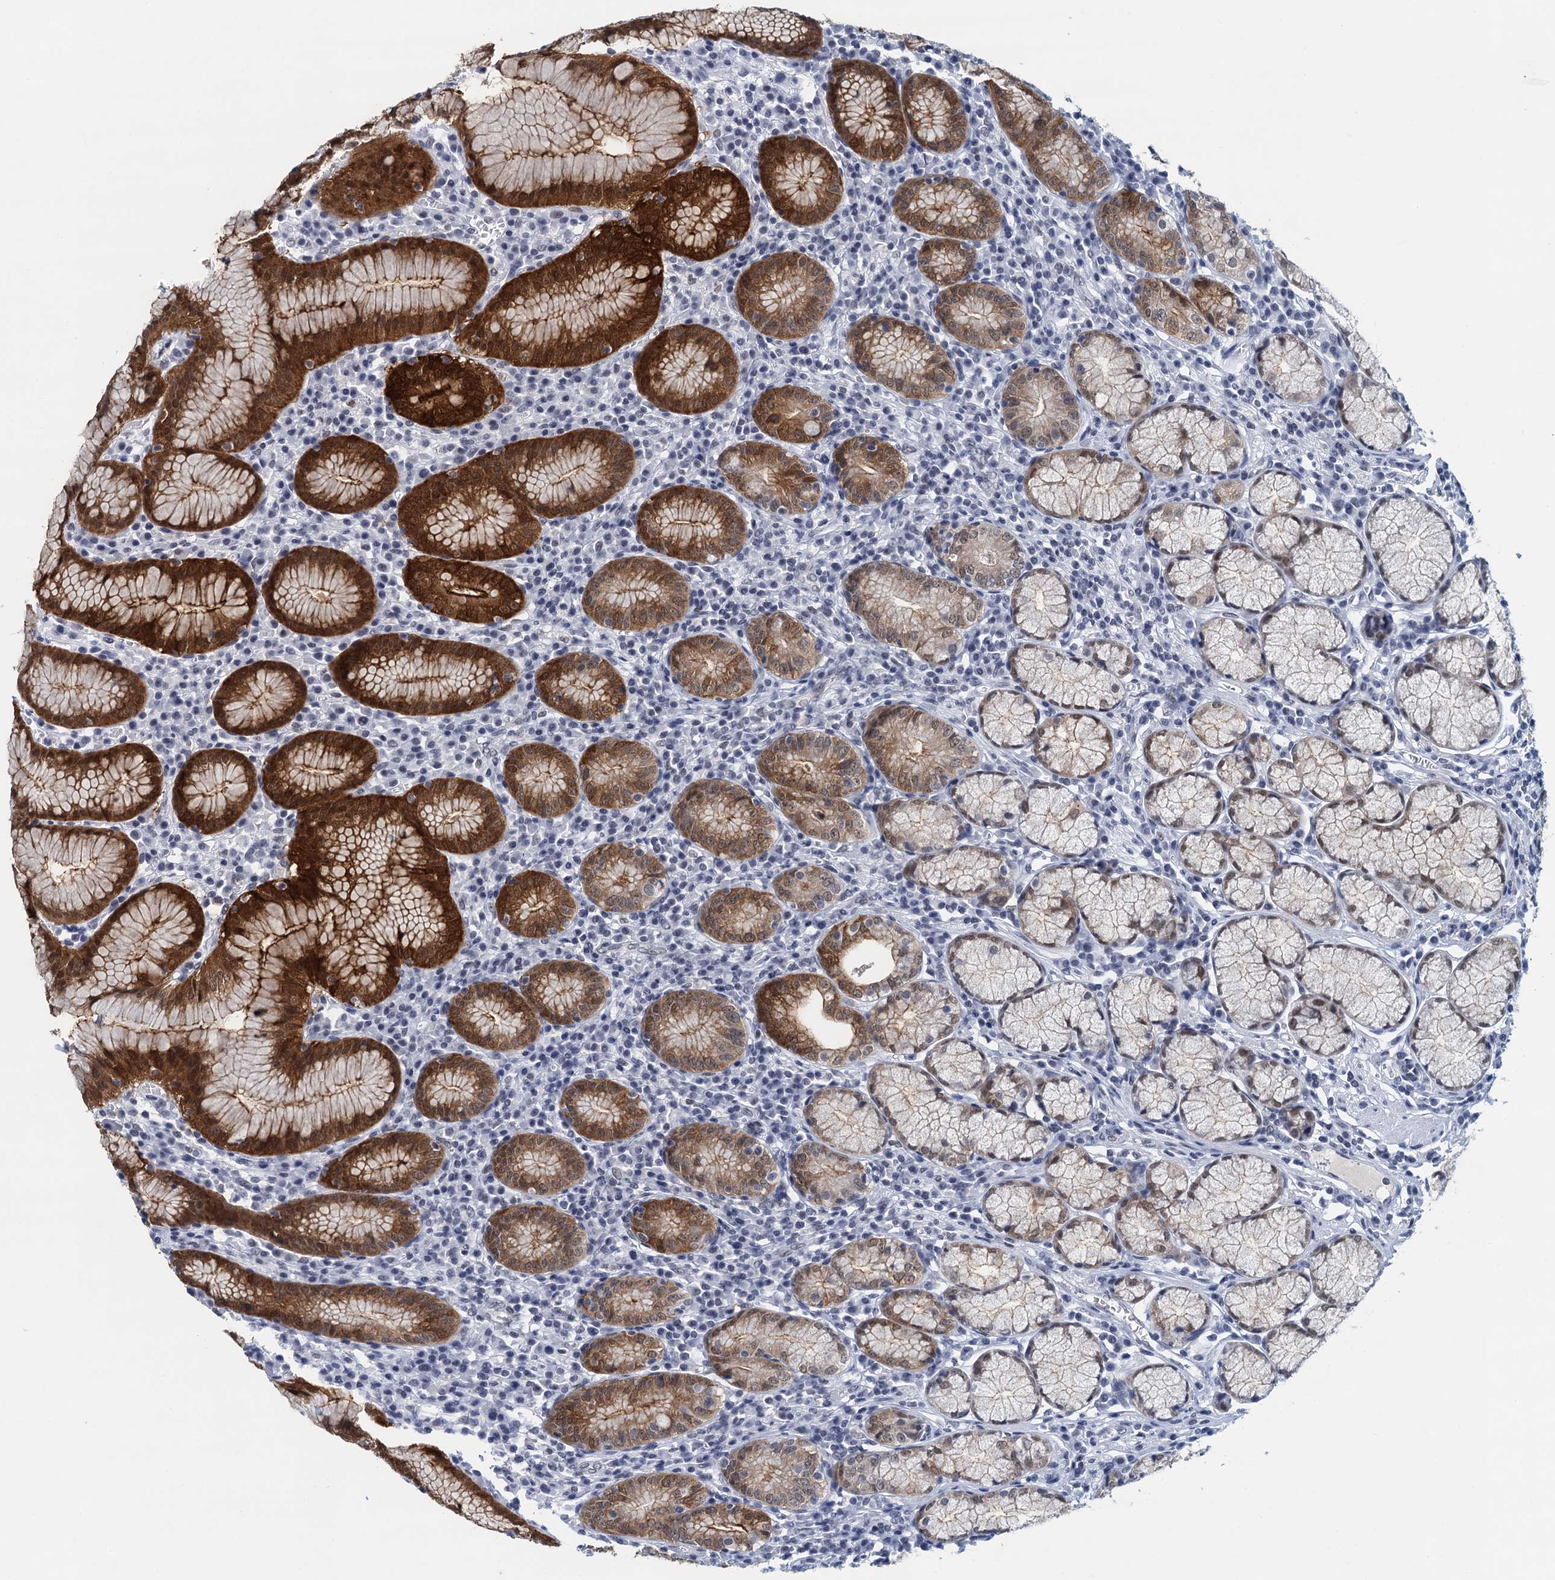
{"staining": {"intensity": "strong", "quantity": "25%-75%", "location": "cytoplasmic/membranous,nuclear"}, "tissue": "stomach", "cell_type": "Glandular cells", "image_type": "normal", "snomed": [{"axis": "morphology", "description": "Normal tissue, NOS"}, {"axis": "topography", "description": "Stomach"}], "caption": "IHC of benign human stomach exhibits high levels of strong cytoplasmic/membranous,nuclear staining in approximately 25%-75% of glandular cells.", "gene": "EPS8L1", "patient": {"sex": "male", "age": 55}}